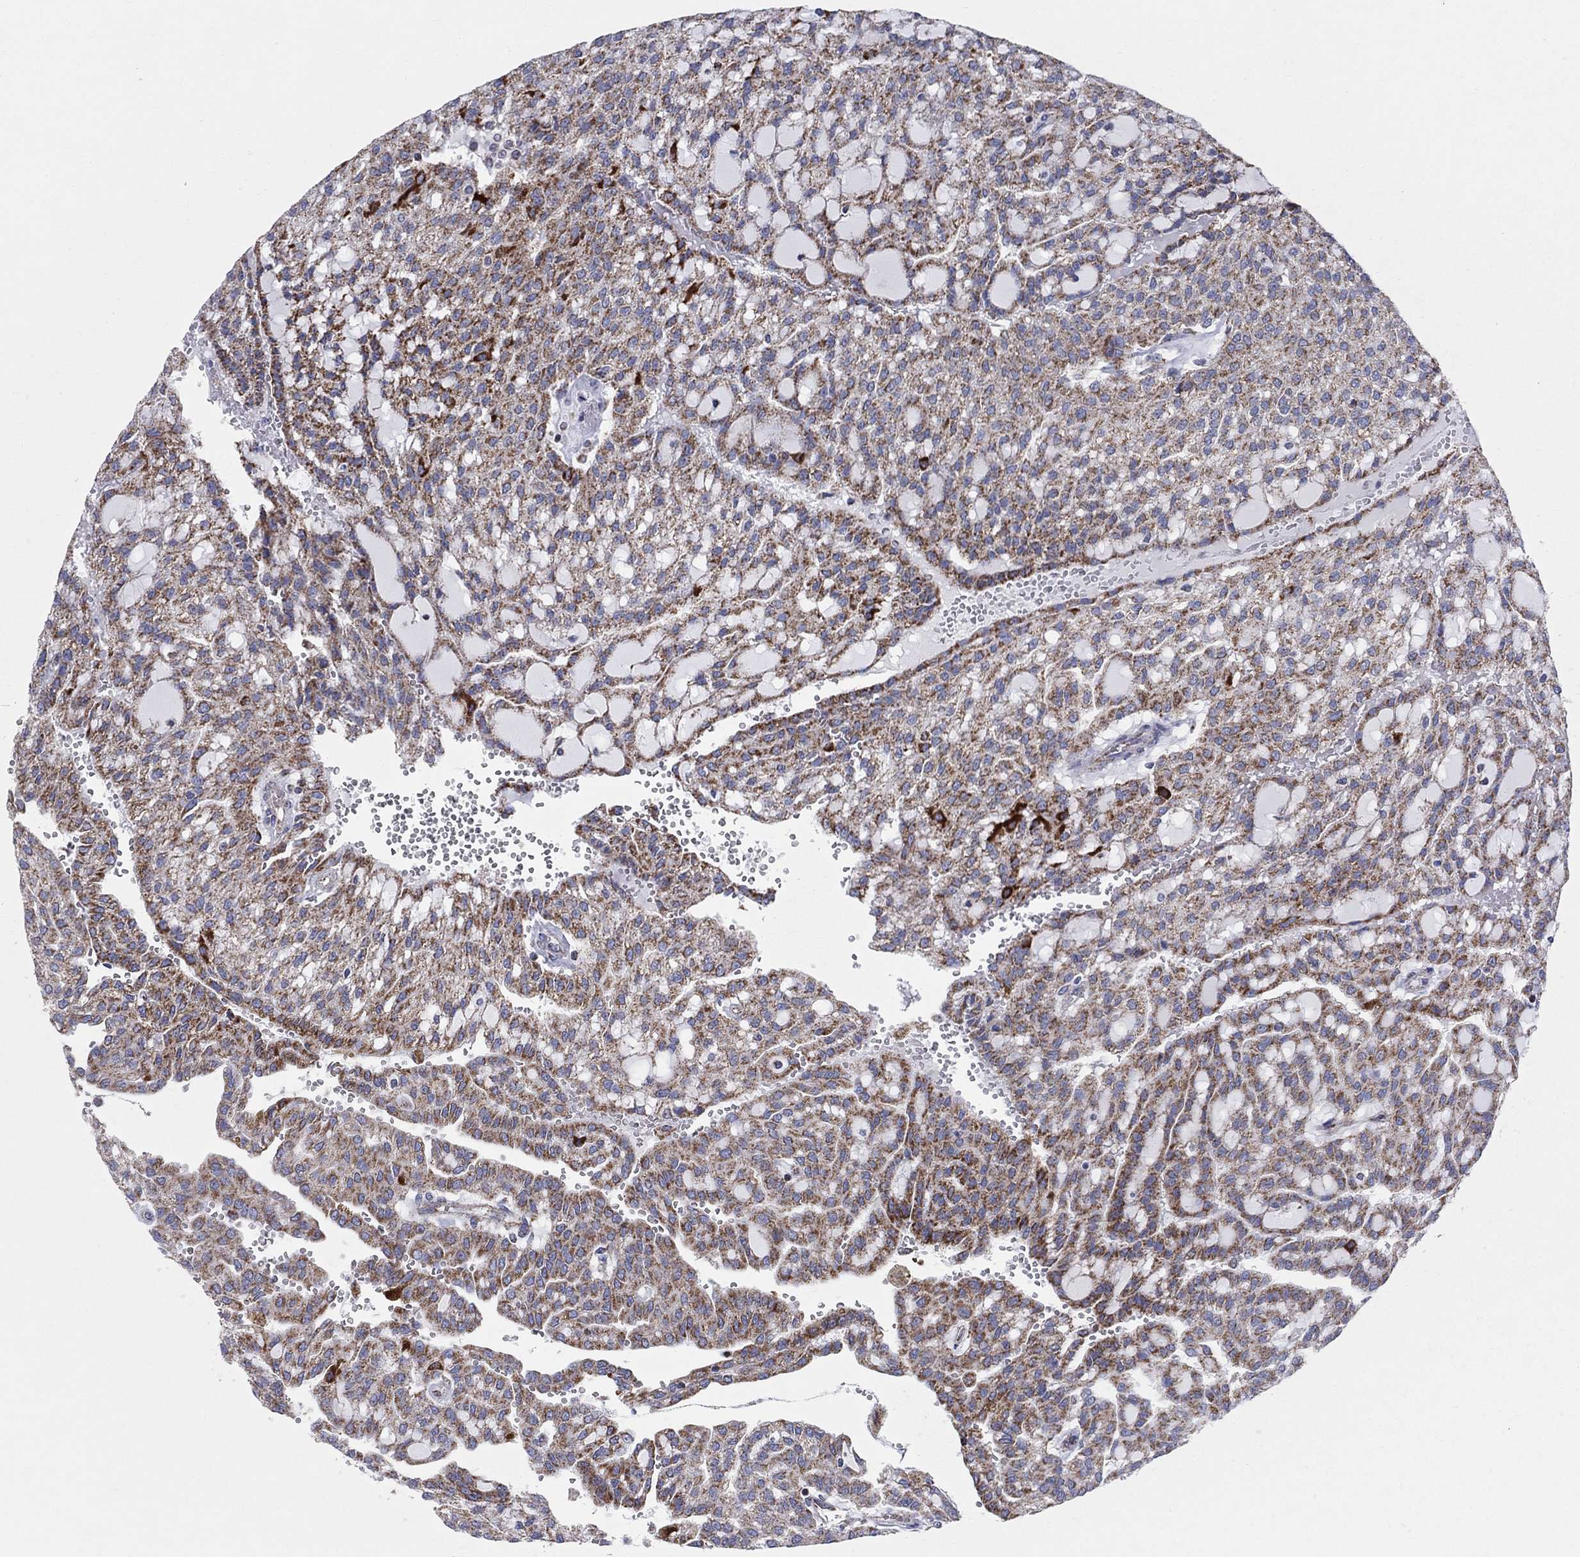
{"staining": {"intensity": "strong", "quantity": ">75%", "location": "cytoplasmic/membranous"}, "tissue": "renal cancer", "cell_type": "Tumor cells", "image_type": "cancer", "snomed": [{"axis": "morphology", "description": "Adenocarcinoma, NOS"}, {"axis": "topography", "description": "Kidney"}], "caption": "Immunohistochemical staining of human adenocarcinoma (renal) shows strong cytoplasmic/membranous protein positivity in about >75% of tumor cells.", "gene": "KISS1R", "patient": {"sex": "male", "age": 63}}